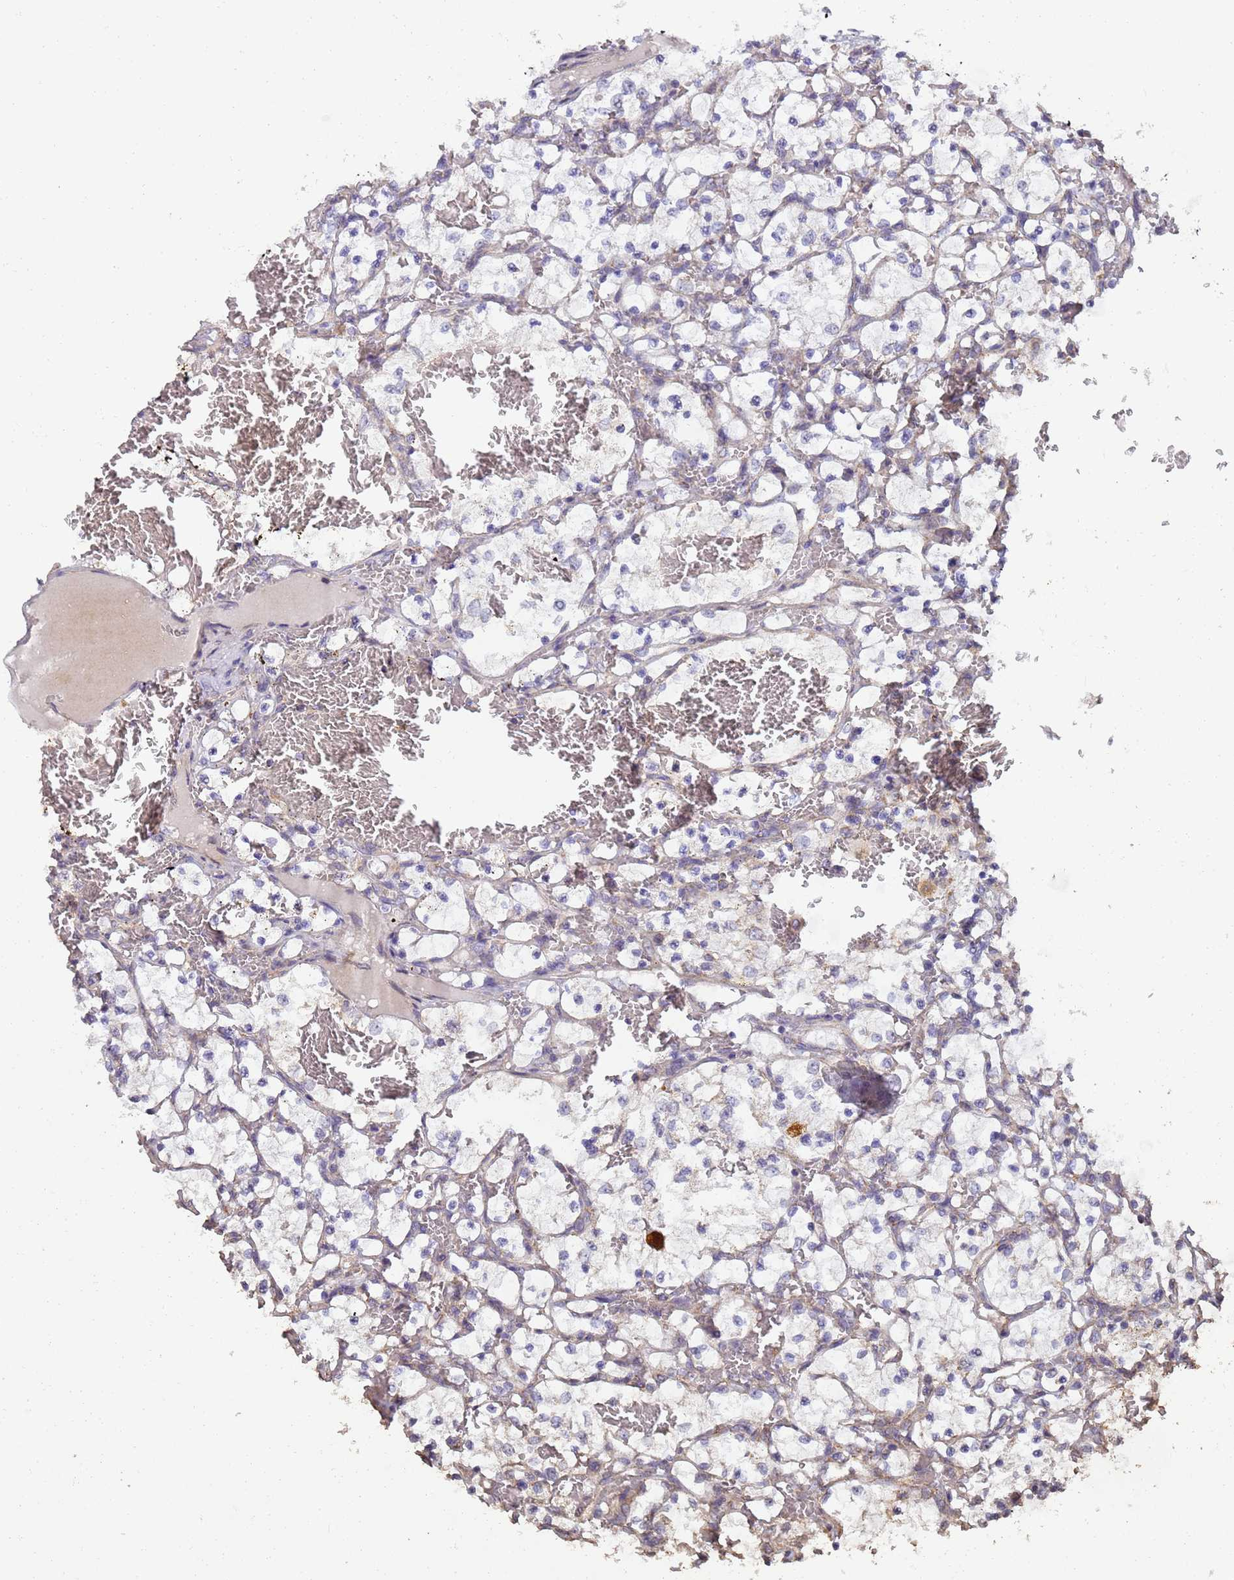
{"staining": {"intensity": "negative", "quantity": "none", "location": "none"}, "tissue": "renal cancer", "cell_type": "Tumor cells", "image_type": "cancer", "snomed": [{"axis": "morphology", "description": "Adenocarcinoma, NOS"}, {"axis": "topography", "description": "Kidney"}], "caption": "This is an IHC micrograph of renal cancer (adenocarcinoma). There is no staining in tumor cells.", "gene": "RAPGEF3", "patient": {"sex": "female", "age": 69}}